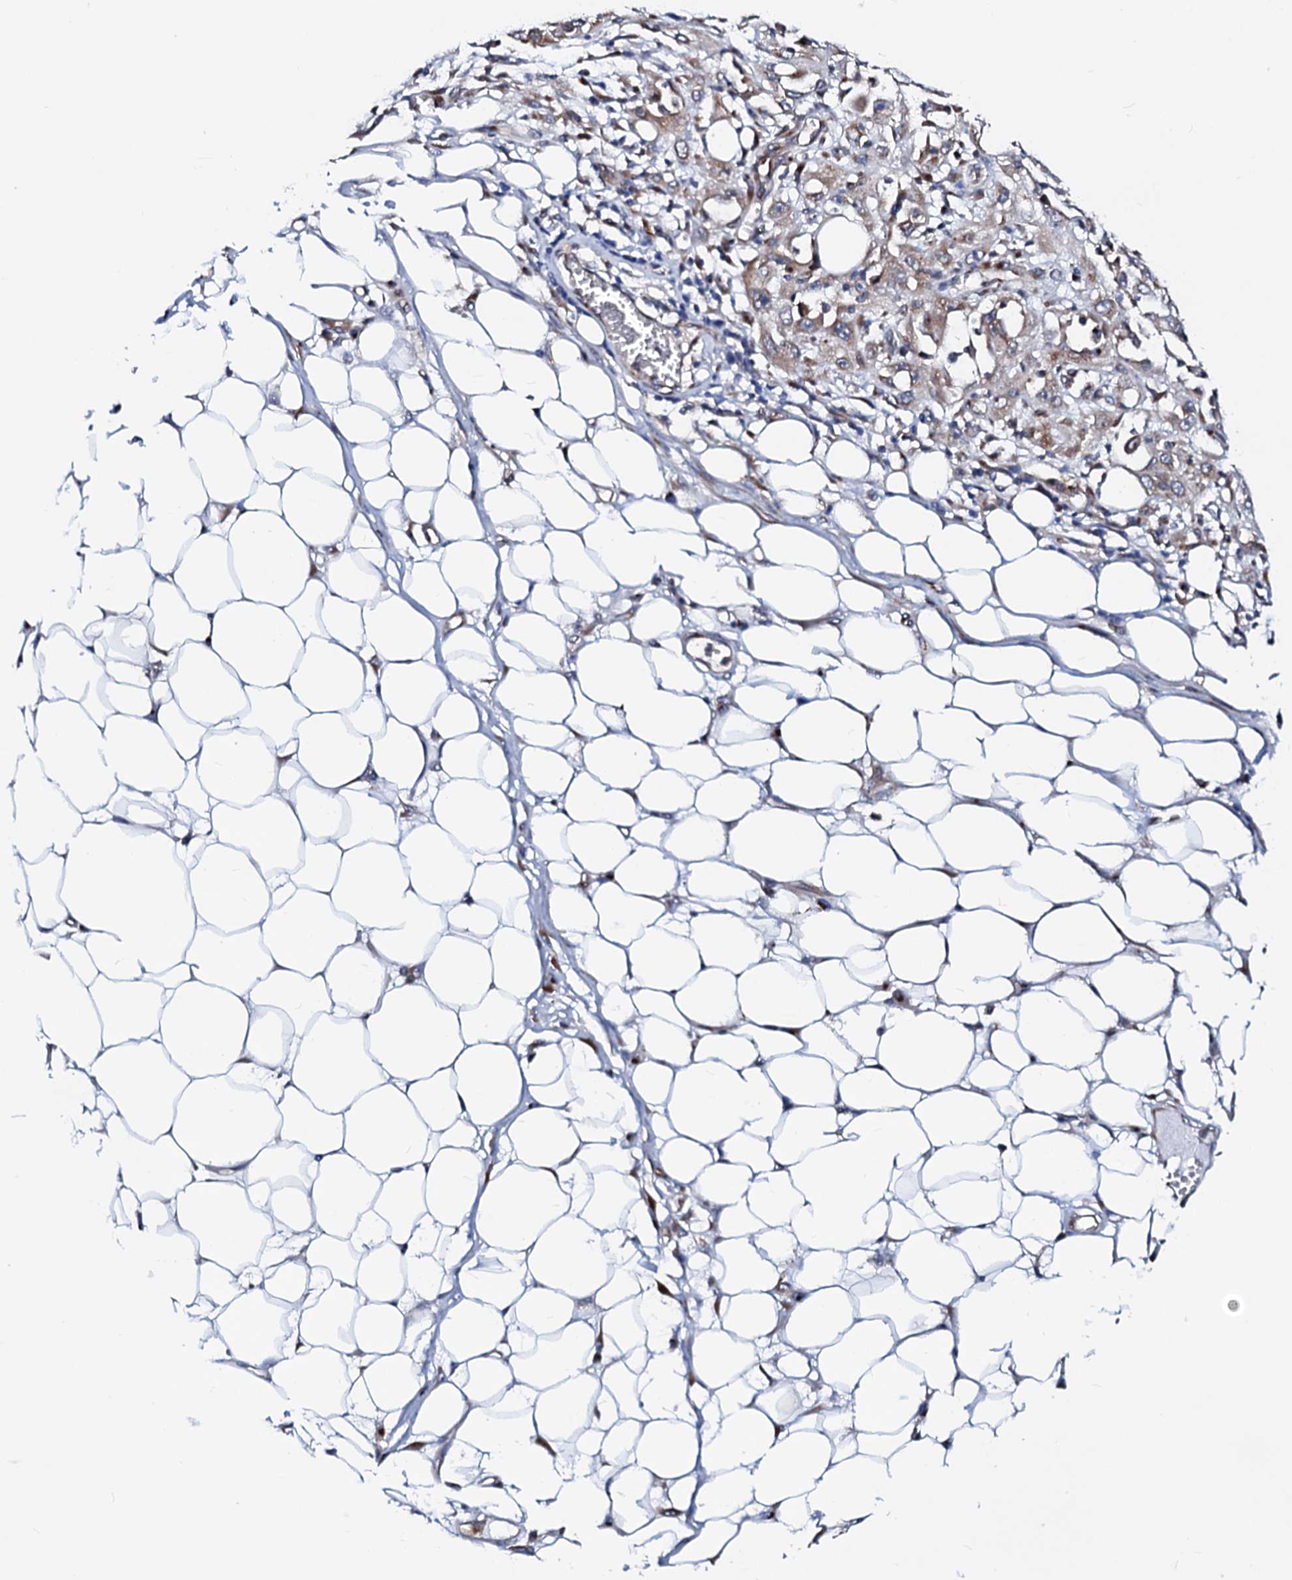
{"staining": {"intensity": "weak", "quantity": "25%-75%", "location": "cytoplasmic/membranous"}, "tissue": "skin cancer", "cell_type": "Tumor cells", "image_type": "cancer", "snomed": [{"axis": "morphology", "description": "Squamous cell carcinoma, NOS"}, {"axis": "morphology", "description": "Squamous cell carcinoma, metastatic, NOS"}, {"axis": "topography", "description": "Skin"}, {"axis": "topography", "description": "Lymph node"}], "caption": "A histopathology image of skin cancer (metastatic squamous cell carcinoma) stained for a protein demonstrates weak cytoplasmic/membranous brown staining in tumor cells.", "gene": "TMCO3", "patient": {"sex": "male", "age": 75}}